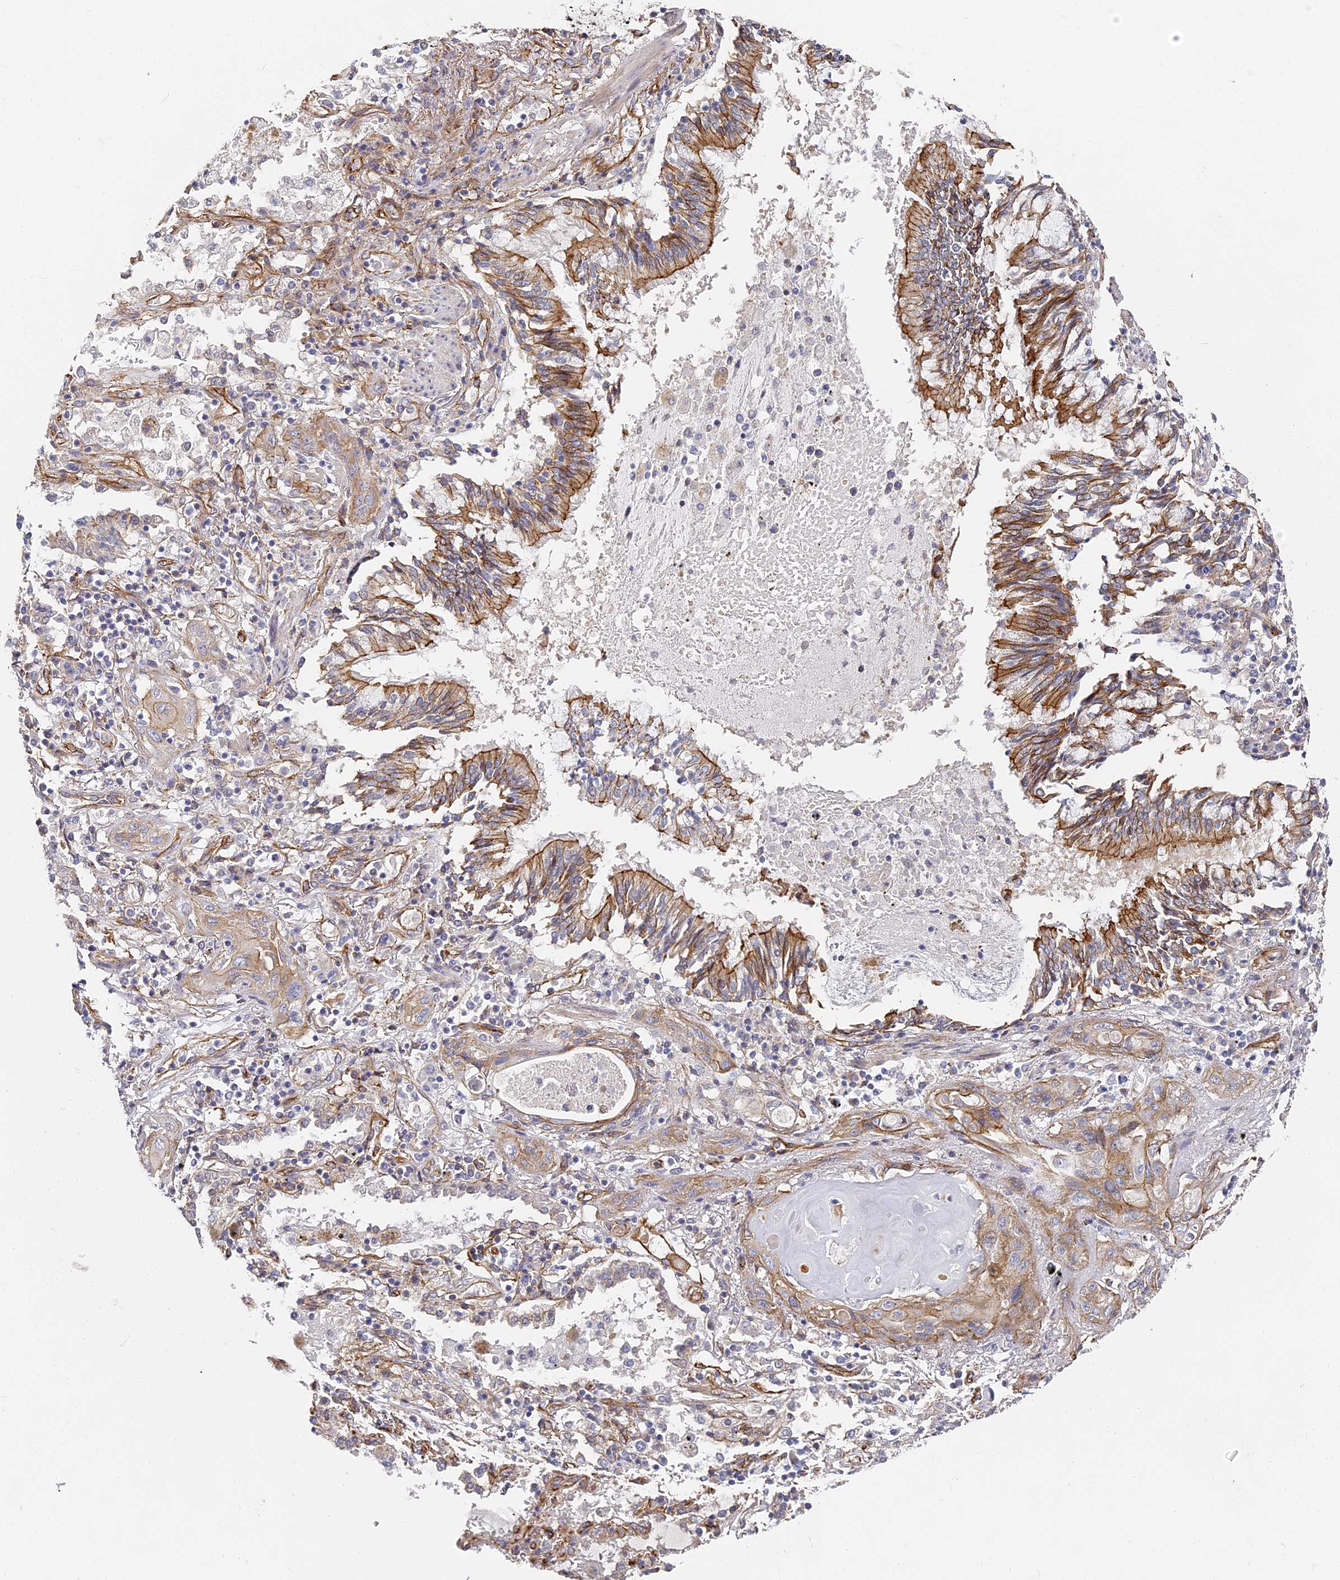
{"staining": {"intensity": "weak", "quantity": "25%-75%", "location": "cytoplasmic/membranous"}, "tissue": "lung cancer", "cell_type": "Tumor cells", "image_type": "cancer", "snomed": [{"axis": "morphology", "description": "Squamous cell carcinoma, NOS"}, {"axis": "topography", "description": "Lung"}], "caption": "Human lung cancer (squamous cell carcinoma) stained with a brown dye shows weak cytoplasmic/membranous positive staining in about 25%-75% of tumor cells.", "gene": "CCDC30", "patient": {"sex": "female", "age": 47}}